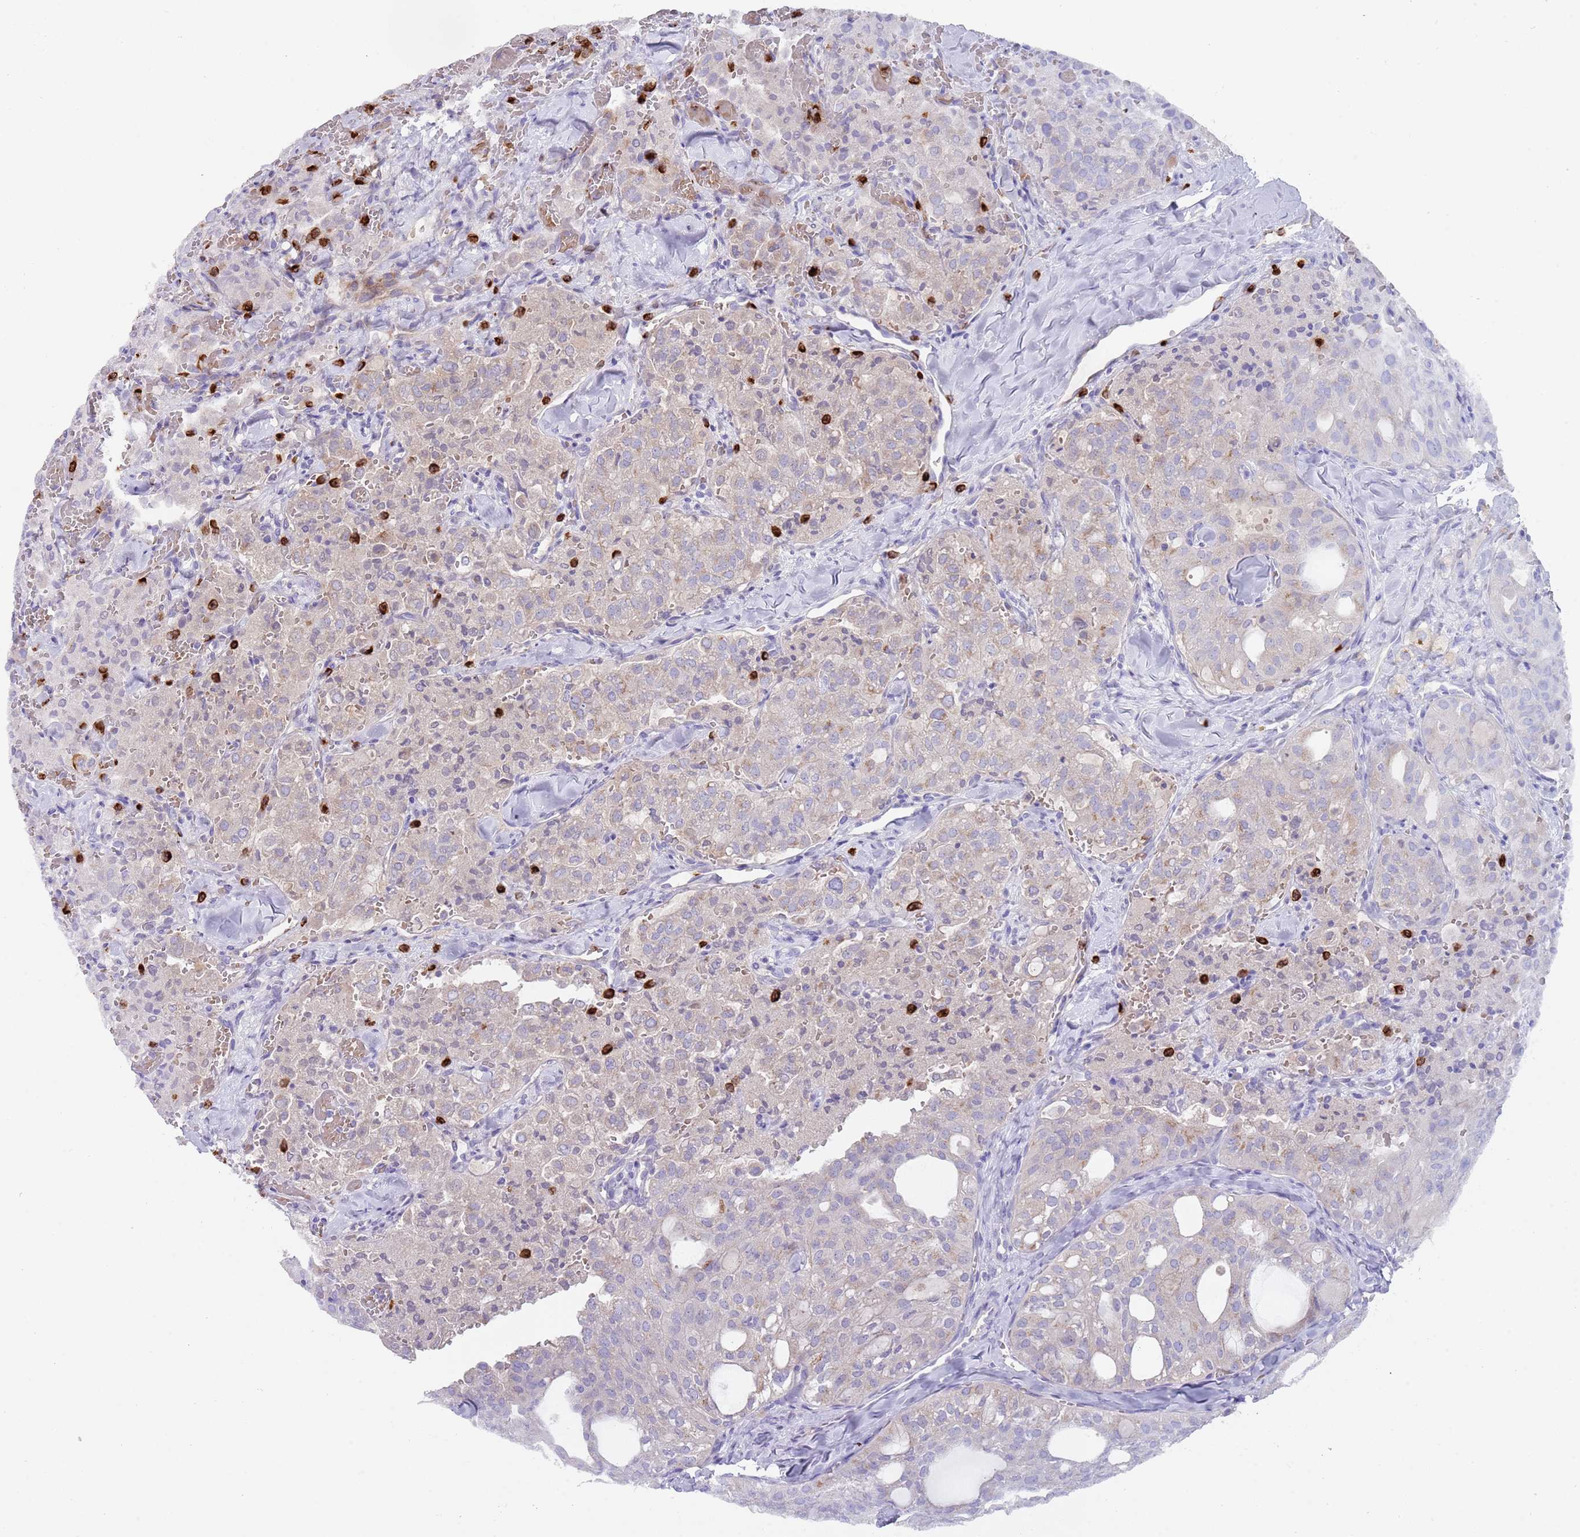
{"staining": {"intensity": "negative", "quantity": "none", "location": "none"}, "tissue": "thyroid cancer", "cell_type": "Tumor cells", "image_type": "cancer", "snomed": [{"axis": "morphology", "description": "Follicular adenoma carcinoma, NOS"}, {"axis": "topography", "description": "Thyroid gland"}], "caption": "Image shows no protein positivity in tumor cells of follicular adenoma carcinoma (thyroid) tissue.", "gene": "TMEM251", "patient": {"sex": "male", "age": 75}}